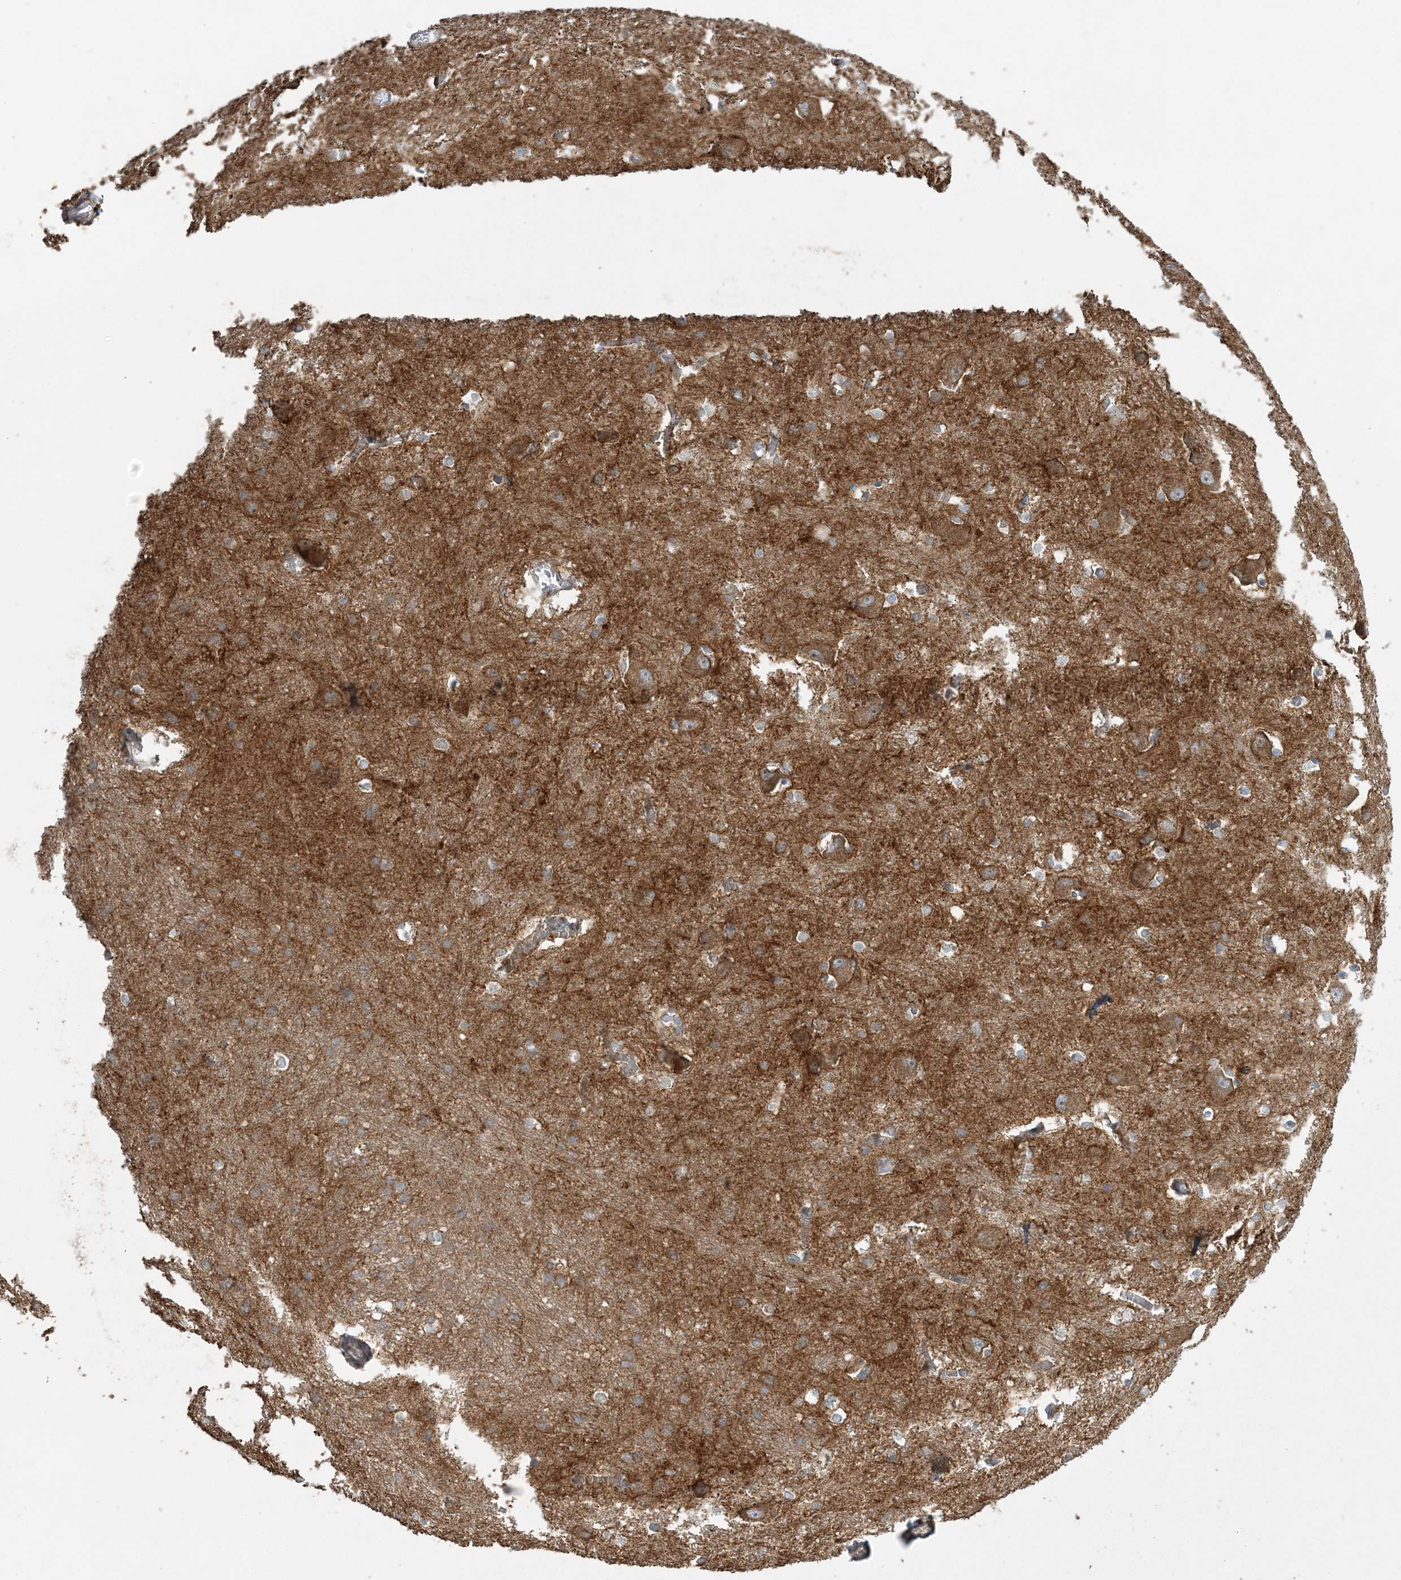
{"staining": {"intensity": "negative", "quantity": "none", "location": "none"}, "tissue": "caudate", "cell_type": "Glial cells", "image_type": "normal", "snomed": [{"axis": "morphology", "description": "Normal tissue, NOS"}, {"axis": "topography", "description": "Lateral ventricle wall"}], "caption": "Immunohistochemistry photomicrograph of unremarkable human caudate stained for a protein (brown), which reveals no expression in glial cells.", "gene": "SLC4A10", "patient": {"sex": "male", "age": 37}}